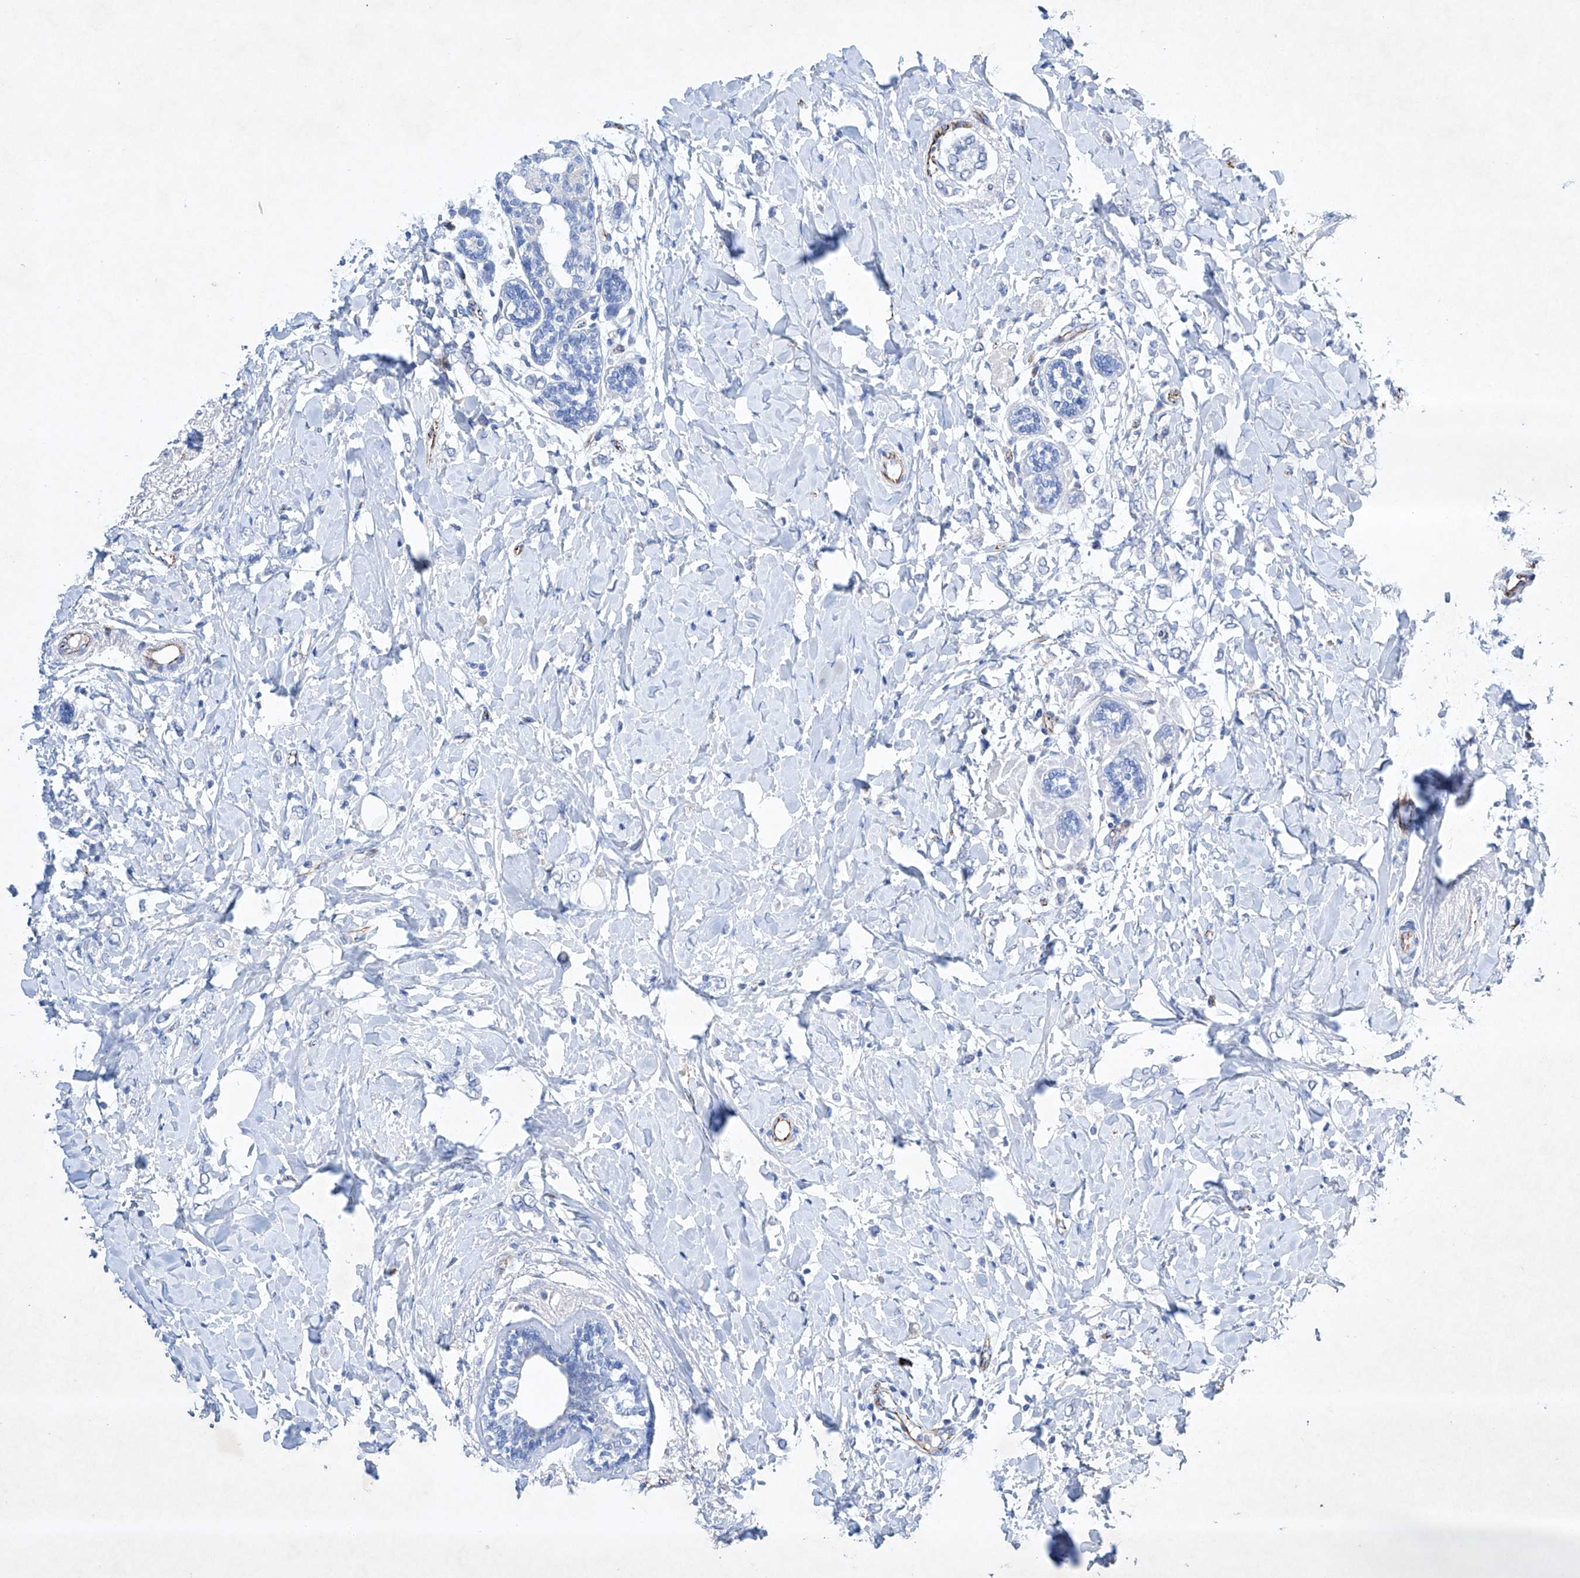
{"staining": {"intensity": "negative", "quantity": "none", "location": "none"}, "tissue": "breast cancer", "cell_type": "Tumor cells", "image_type": "cancer", "snomed": [{"axis": "morphology", "description": "Normal tissue, NOS"}, {"axis": "morphology", "description": "Lobular carcinoma"}, {"axis": "topography", "description": "Breast"}], "caption": "Histopathology image shows no protein positivity in tumor cells of lobular carcinoma (breast) tissue.", "gene": "ETV7", "patient": {"sex": "female", "age": 47}}